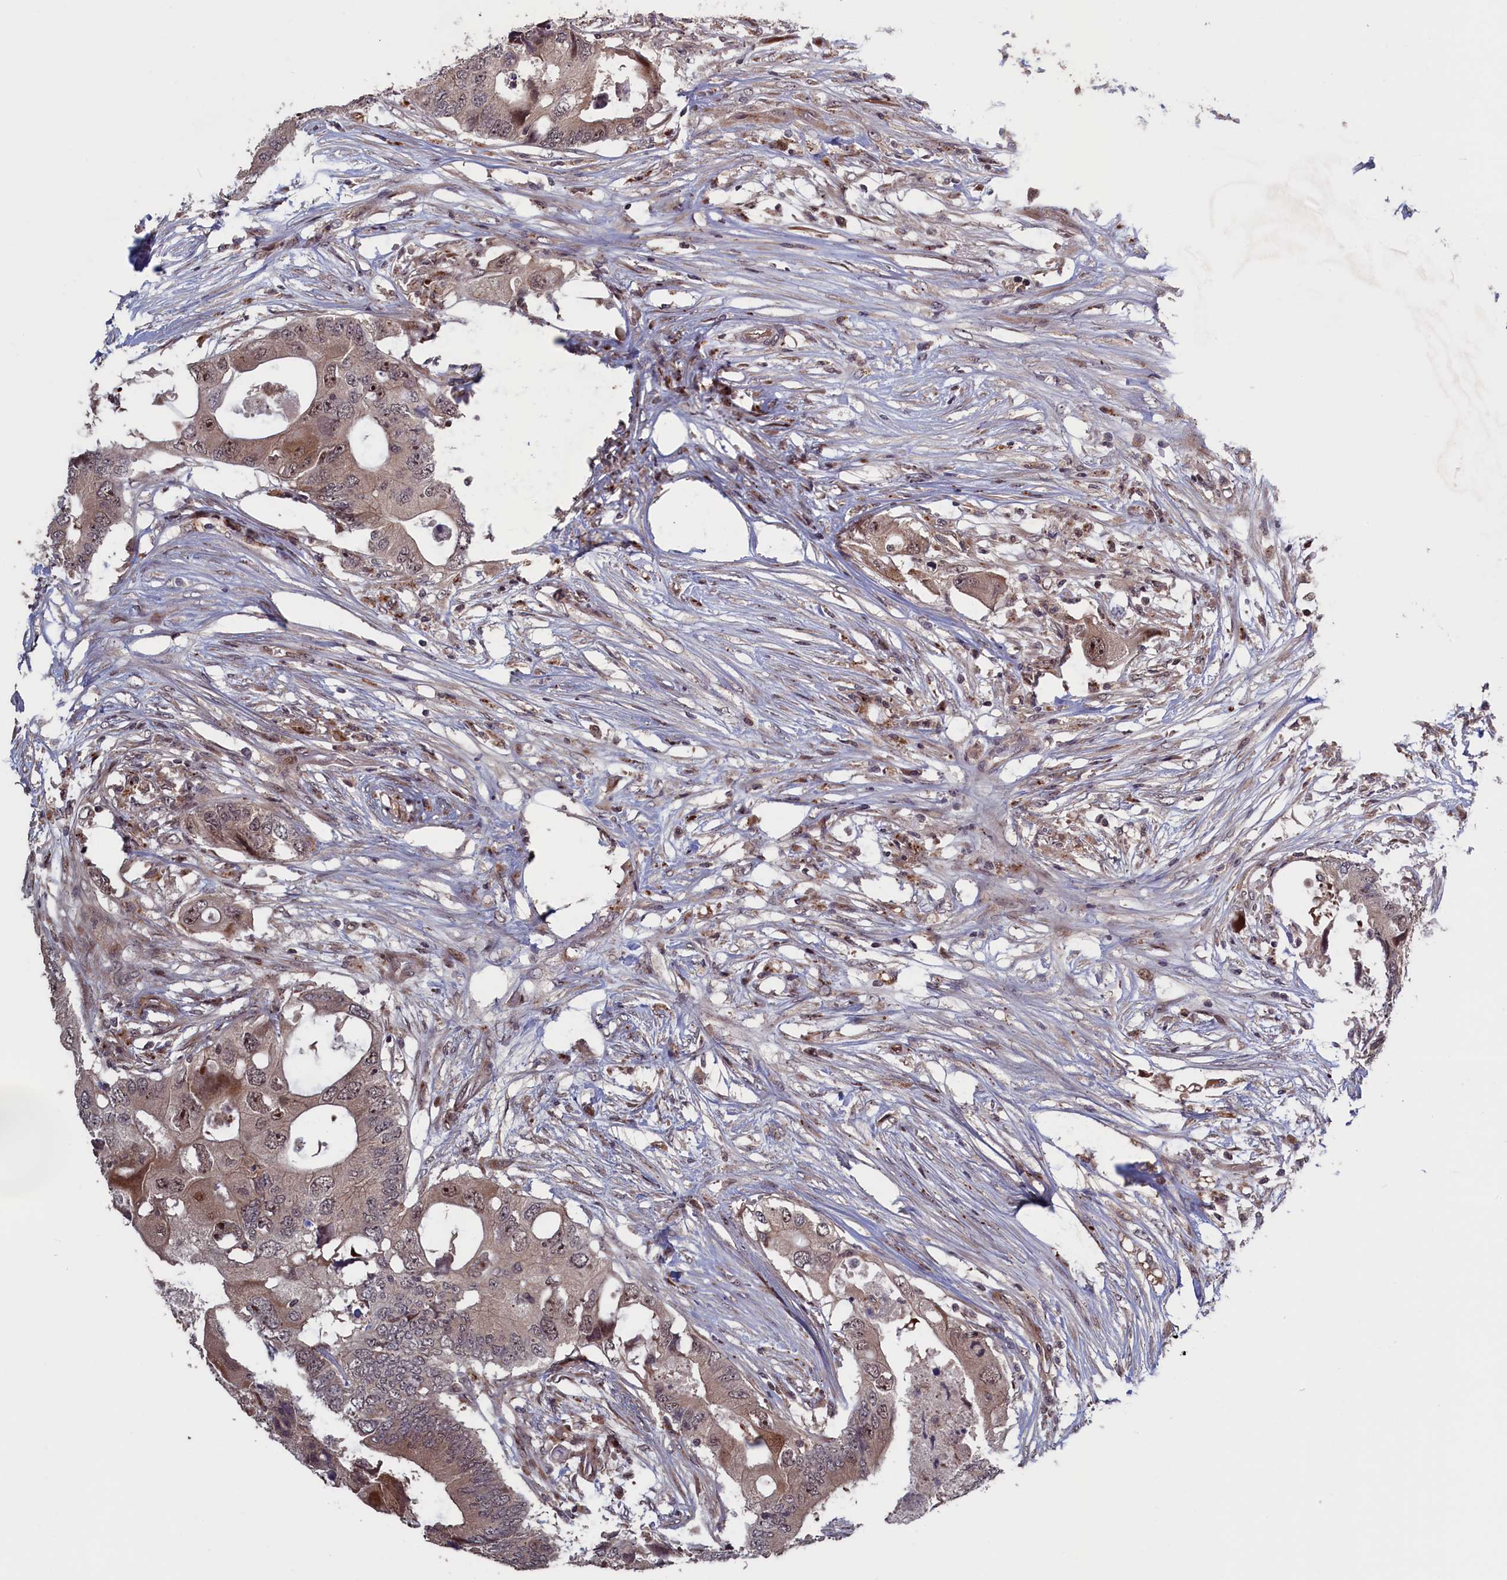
{"staining": {"intensity": "moderate", "quantity": "<25%", "location": "cytoplasmic/membranous,nuclear"}, "tissue": "colorectal cancer", "cell_type": "Tumor cells", "image_type": "cancer", "snomed": [{"axis": "morphology", "description": "Adenocarcinoma, NOS"}, {"axis": "topography", "description": "Colon"}], "caption": "A high-resolution micrograph shows IHC staining of colorectal cancer, which demonstrates moderate cytoplasmic/membranous and nuclear staining in about <25% of tumor cells.", "gene": "LSG1", "patient": {"sex": "male", "age": 71}}